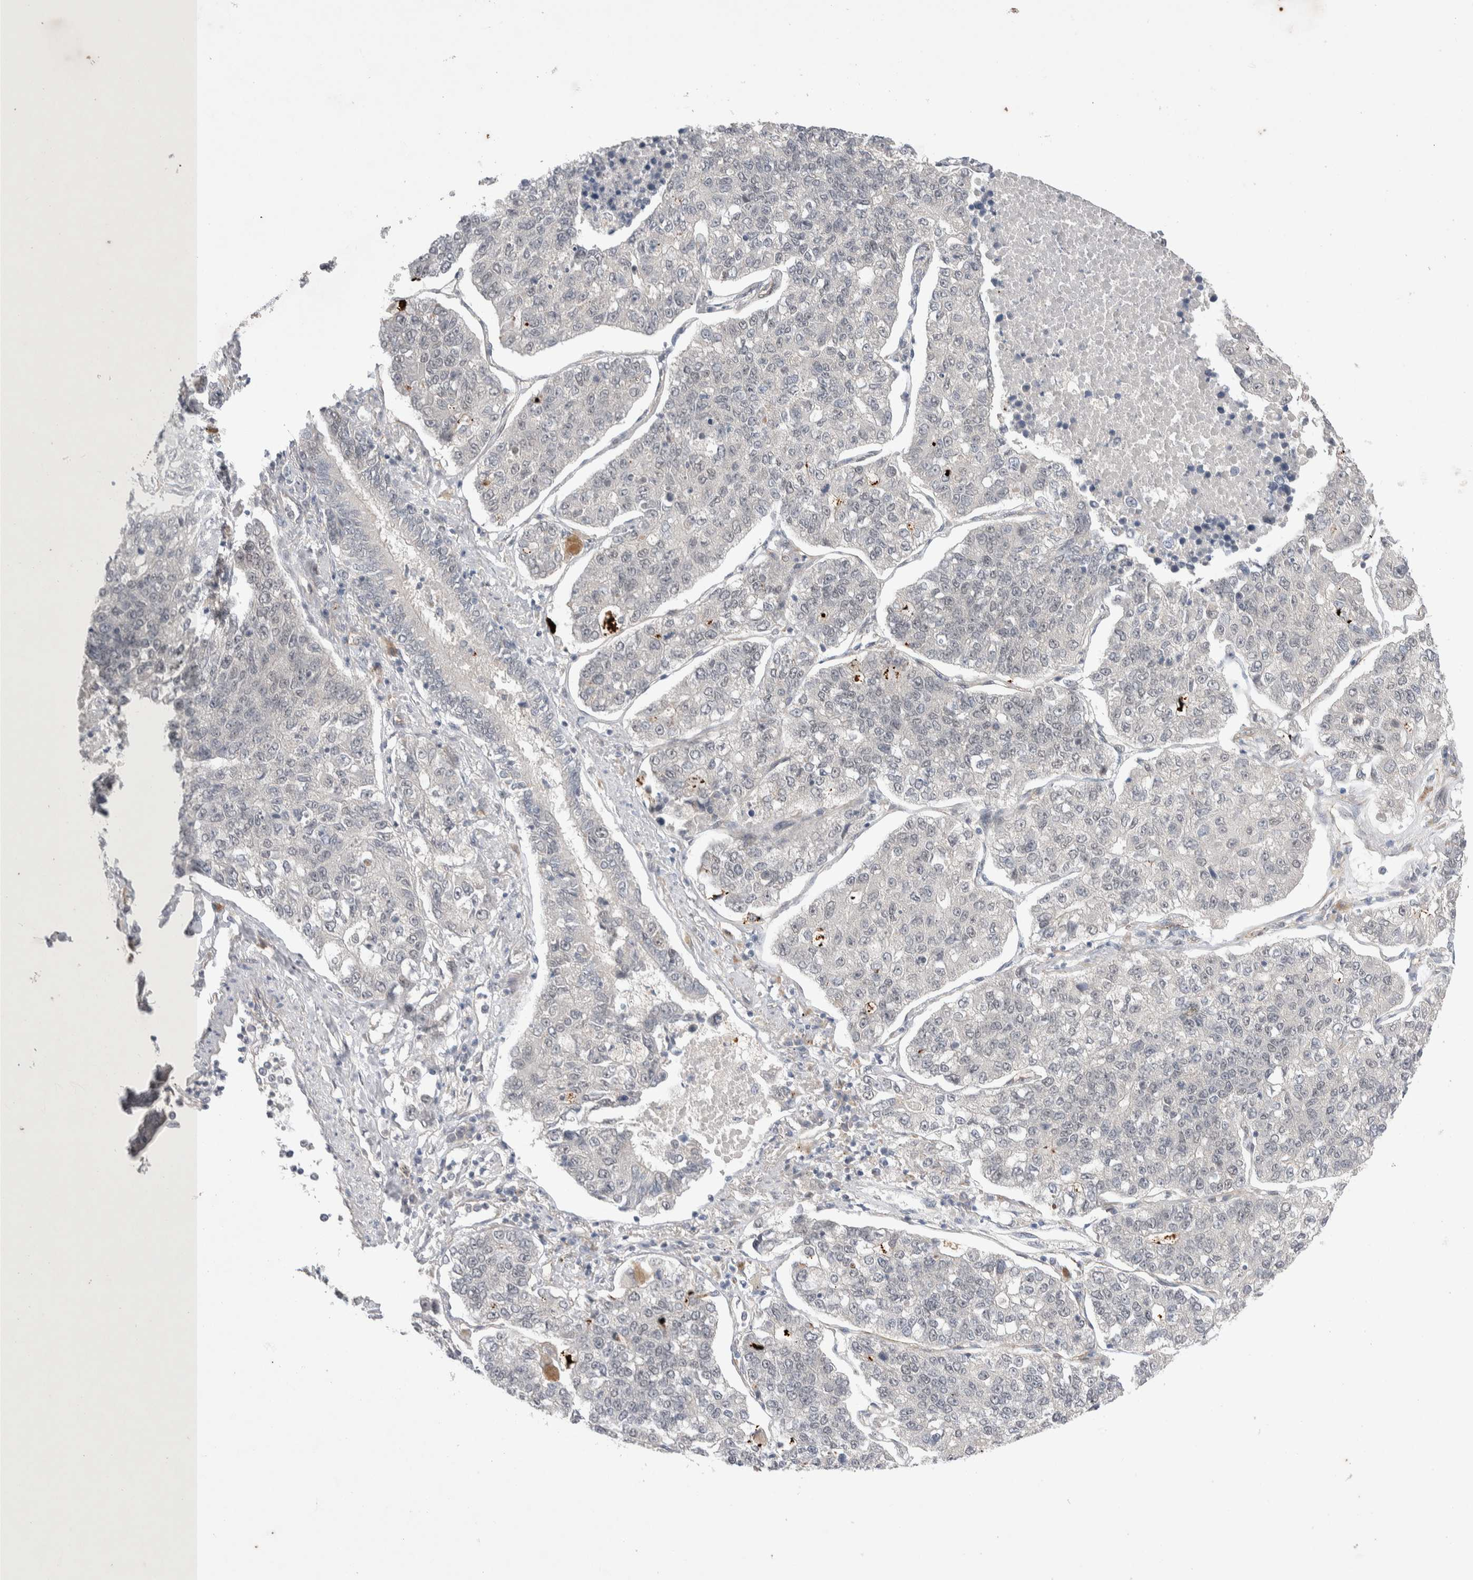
{"staining": {"intensity": "negative", "quantity": "none", "location": "none"}, "tissue": "lung cancer", "cell_type": "Tumor cells", "image_type": "cancer", "snomed": [{"axis": "morphology", "description": "Adenocarcinoma, NOS"}, {"axis": "topography", "description": "Lung"}], "caption": "Lung cancer stained for a protein using immunohistochemistry (IHC) reveals no expression tumor cells.", "gene": "ZNF704", "patient": {"sex": "male", "age": 49}}